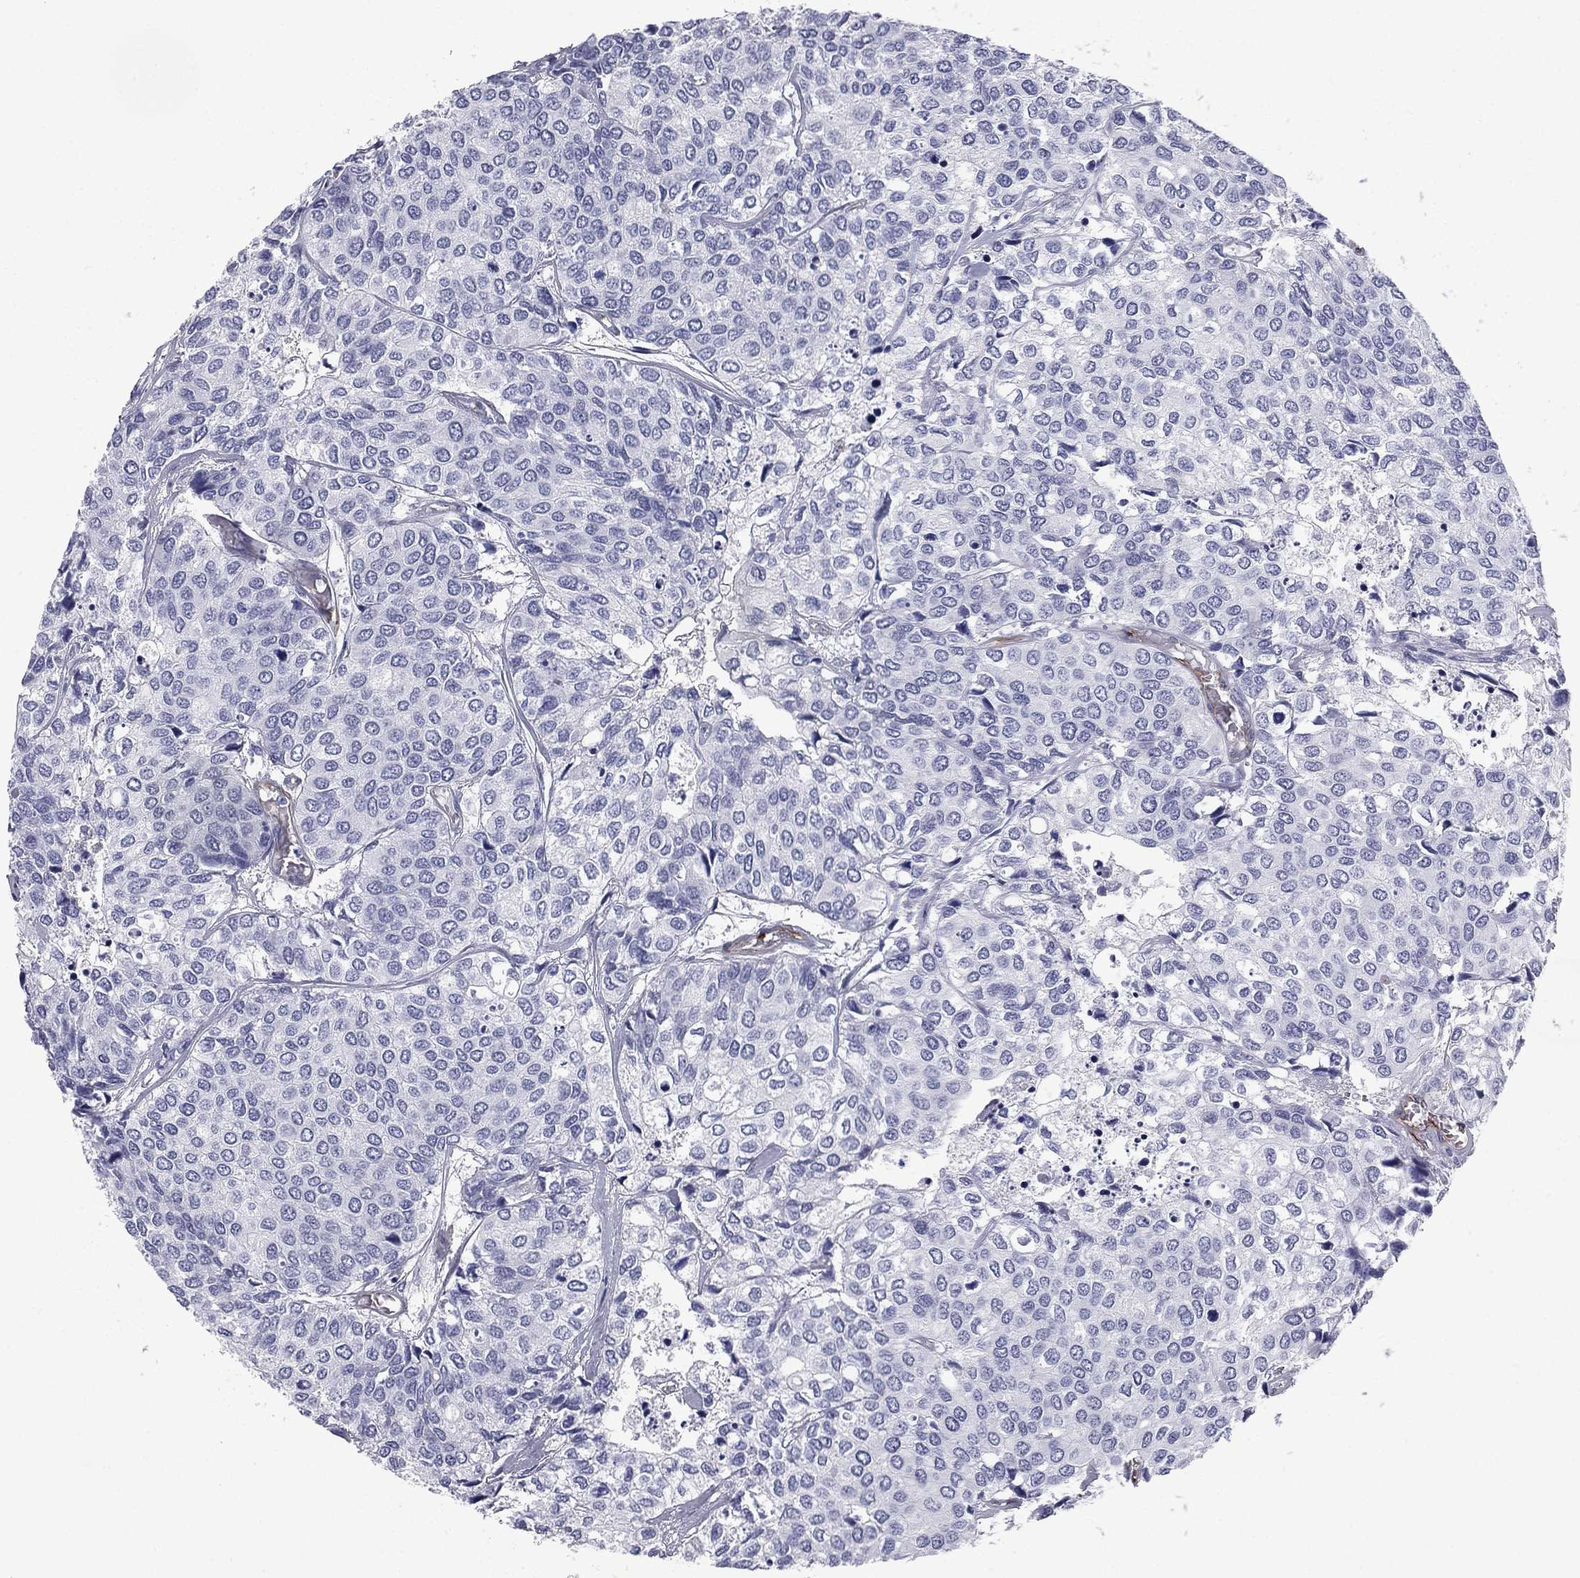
{"staining": {"intensity": "negative", "quantity": "none", "location": "none"}, "tissue": "urothelial cancer", "cell_type": "Tumor cells", "image_type": "cancer", "snomed": [{"axis": "morphology", "description": "Urothelial carcinoma, High grade"}, {"axis": "topography", "description": "Urinary bladder"}], "caption": "There is no significant expression in tumor cells of urothelial cancer. Brightfield microscopy of immunohistochemistry (IHC) stained with DAB (brown) and hematoxylin (blue), captured at high magnification.", "gene": "CAVIN3", "patient": {"sex": "male", "age": 73}}